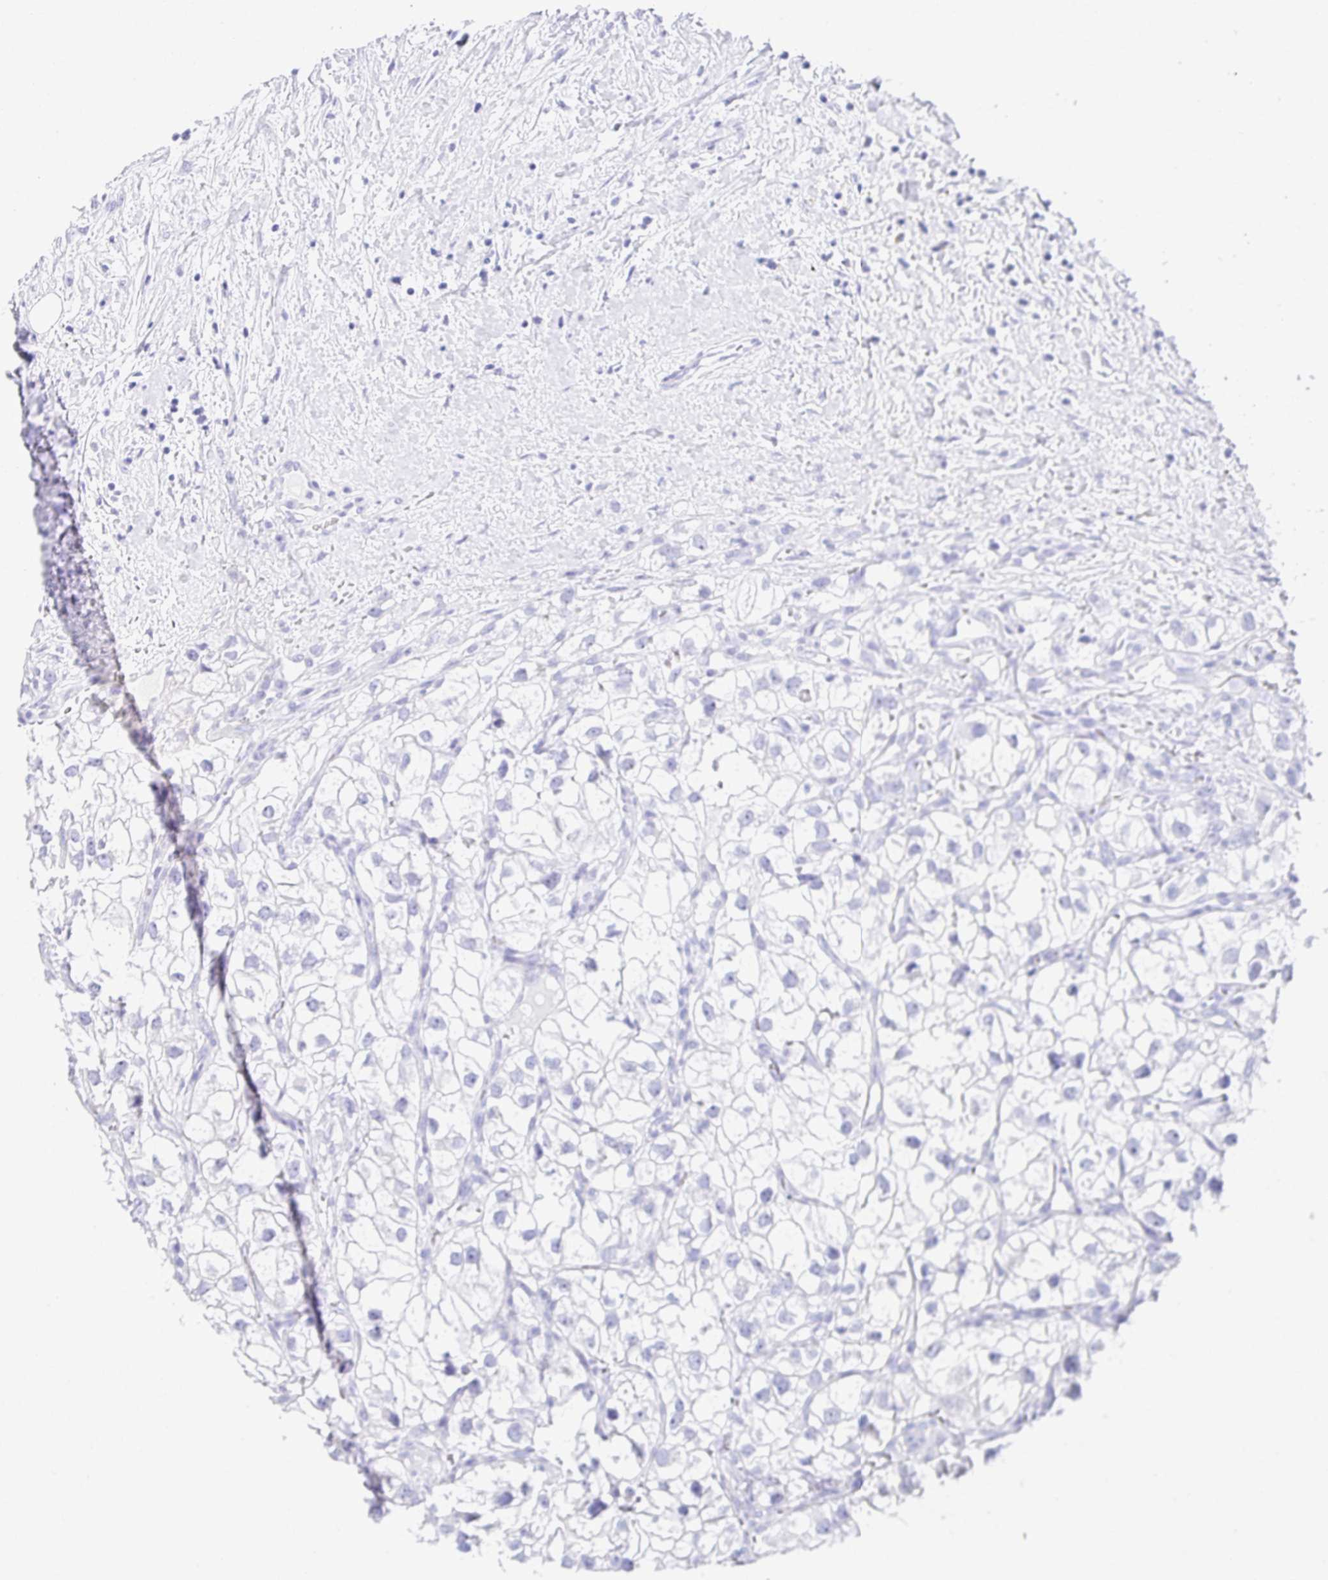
{"staining": {"intensity": "negative", "quantity": "none", "location": "none"}, "tissue": "renal cancer", "cell_type": "Tumor cells", "image_type": "cancer", "snomed": [{"axis": "morphology", "description": "Adenocarcinoma, NOS"}, {"axis": "topography", "description": "Kidney"}], "caption": "IHC histopathology image of neoplastic tissue: human renal cancer (adenocarcinoma) stained with DAB (3,3'-diaminobenzidine) displays no significant protein positivity in tumor cells. The staining is performed using DAB brown chromogen with nuclei counter-stained in using hematoxylin.", "gene": "CHAT", "patient": {"sex": "male", "age": 59}}